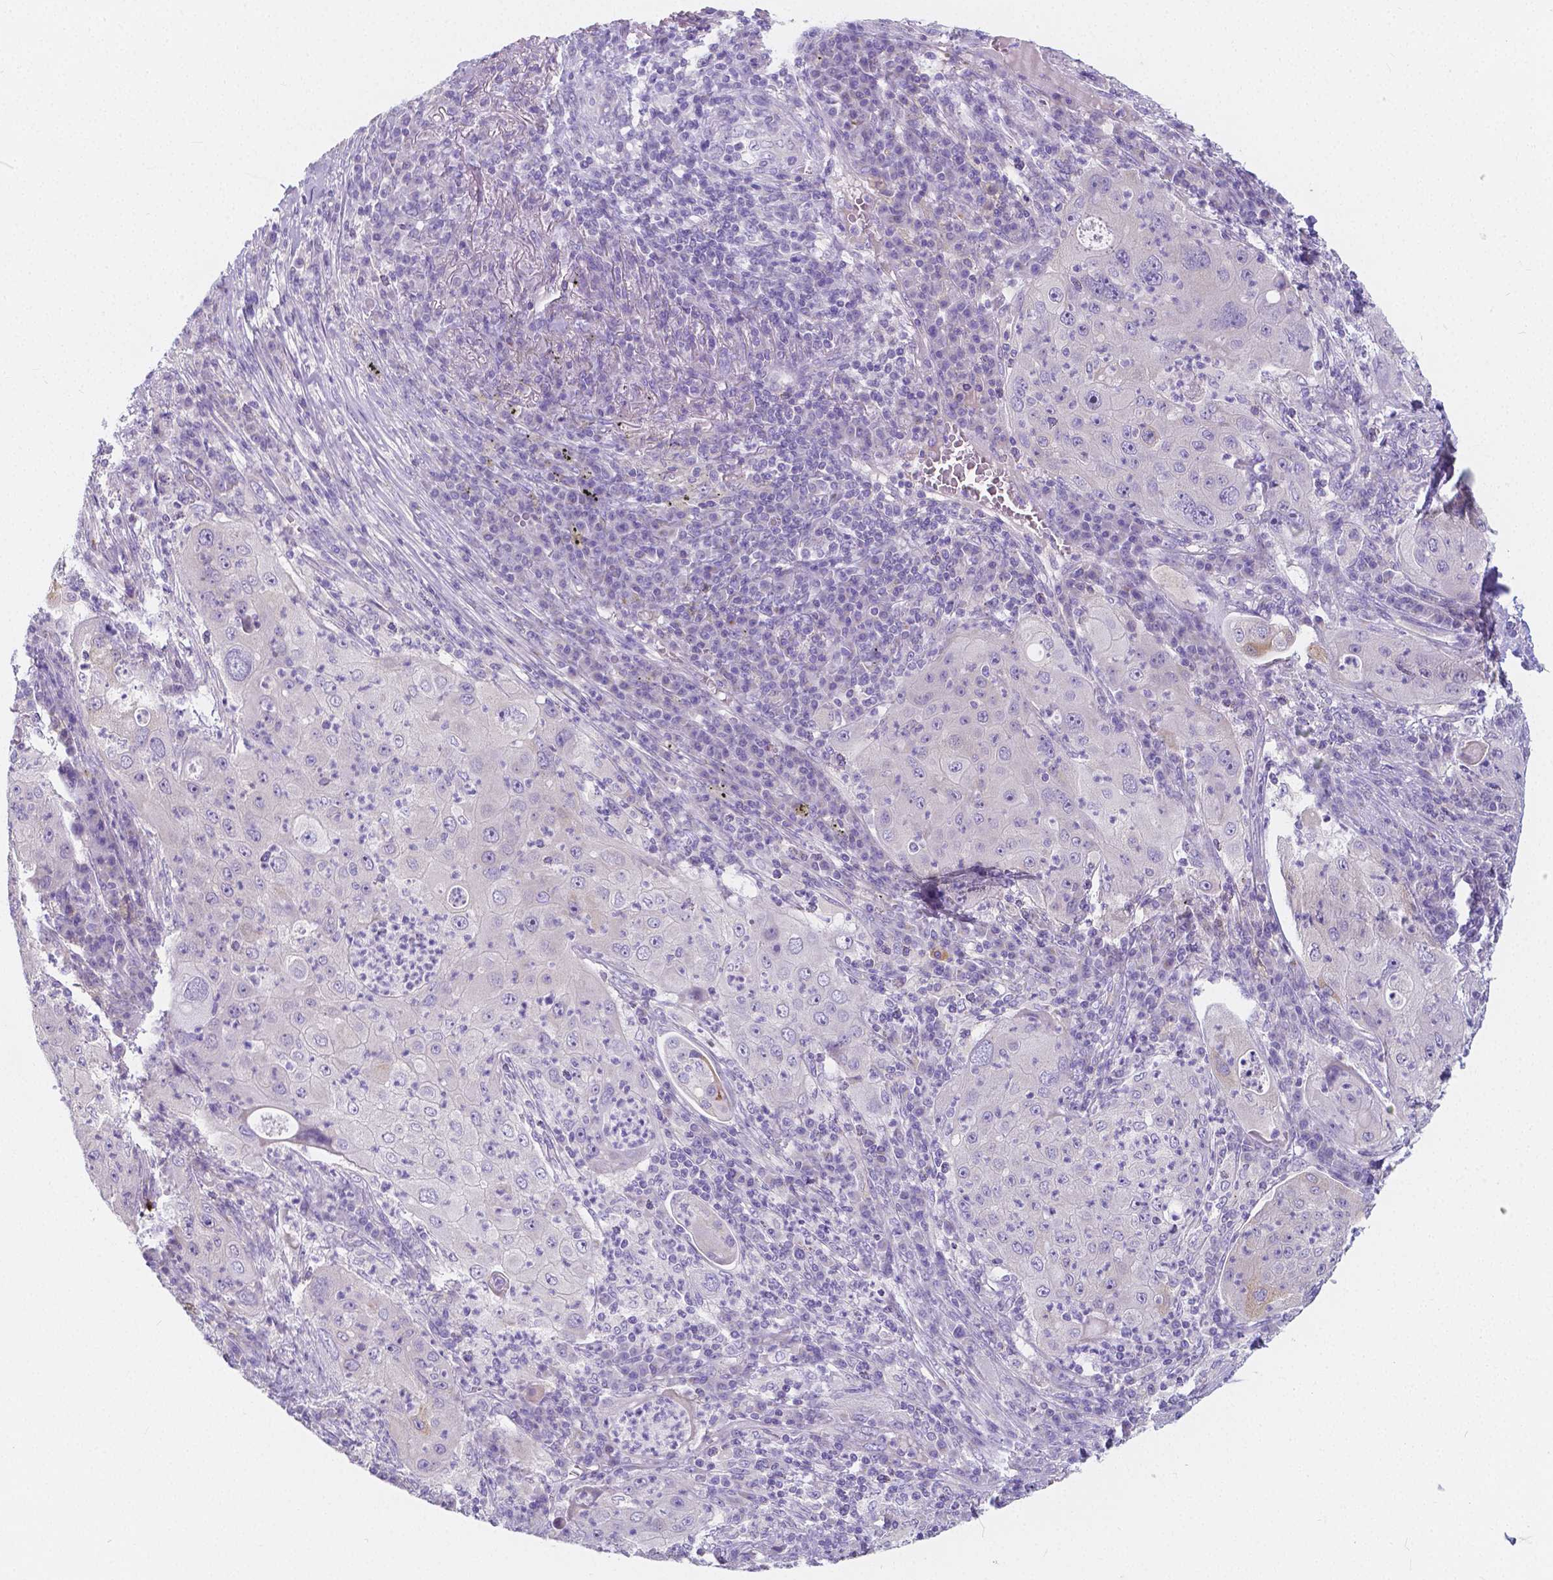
{"staining": {"intensity": "negative", "quantity": "none", "location": "none"}, "tissue": "lung cancer", "cell_type": "Tumor cells", "image_type": "cancer", "snomed": [{"axis": "morphology", "description": "Squamous cell carcinoma, NOS"}, {"axis": "topography", "description": "Lung"}], "caption": "A high-resolution photomicrograph shows immunohistochemistry staining of lung cancer (squamous cell carcinoma), which shows no significant staining in tumor cells.", "gene": "RNF186", "patient": {"sex": "female", "age": 59}}